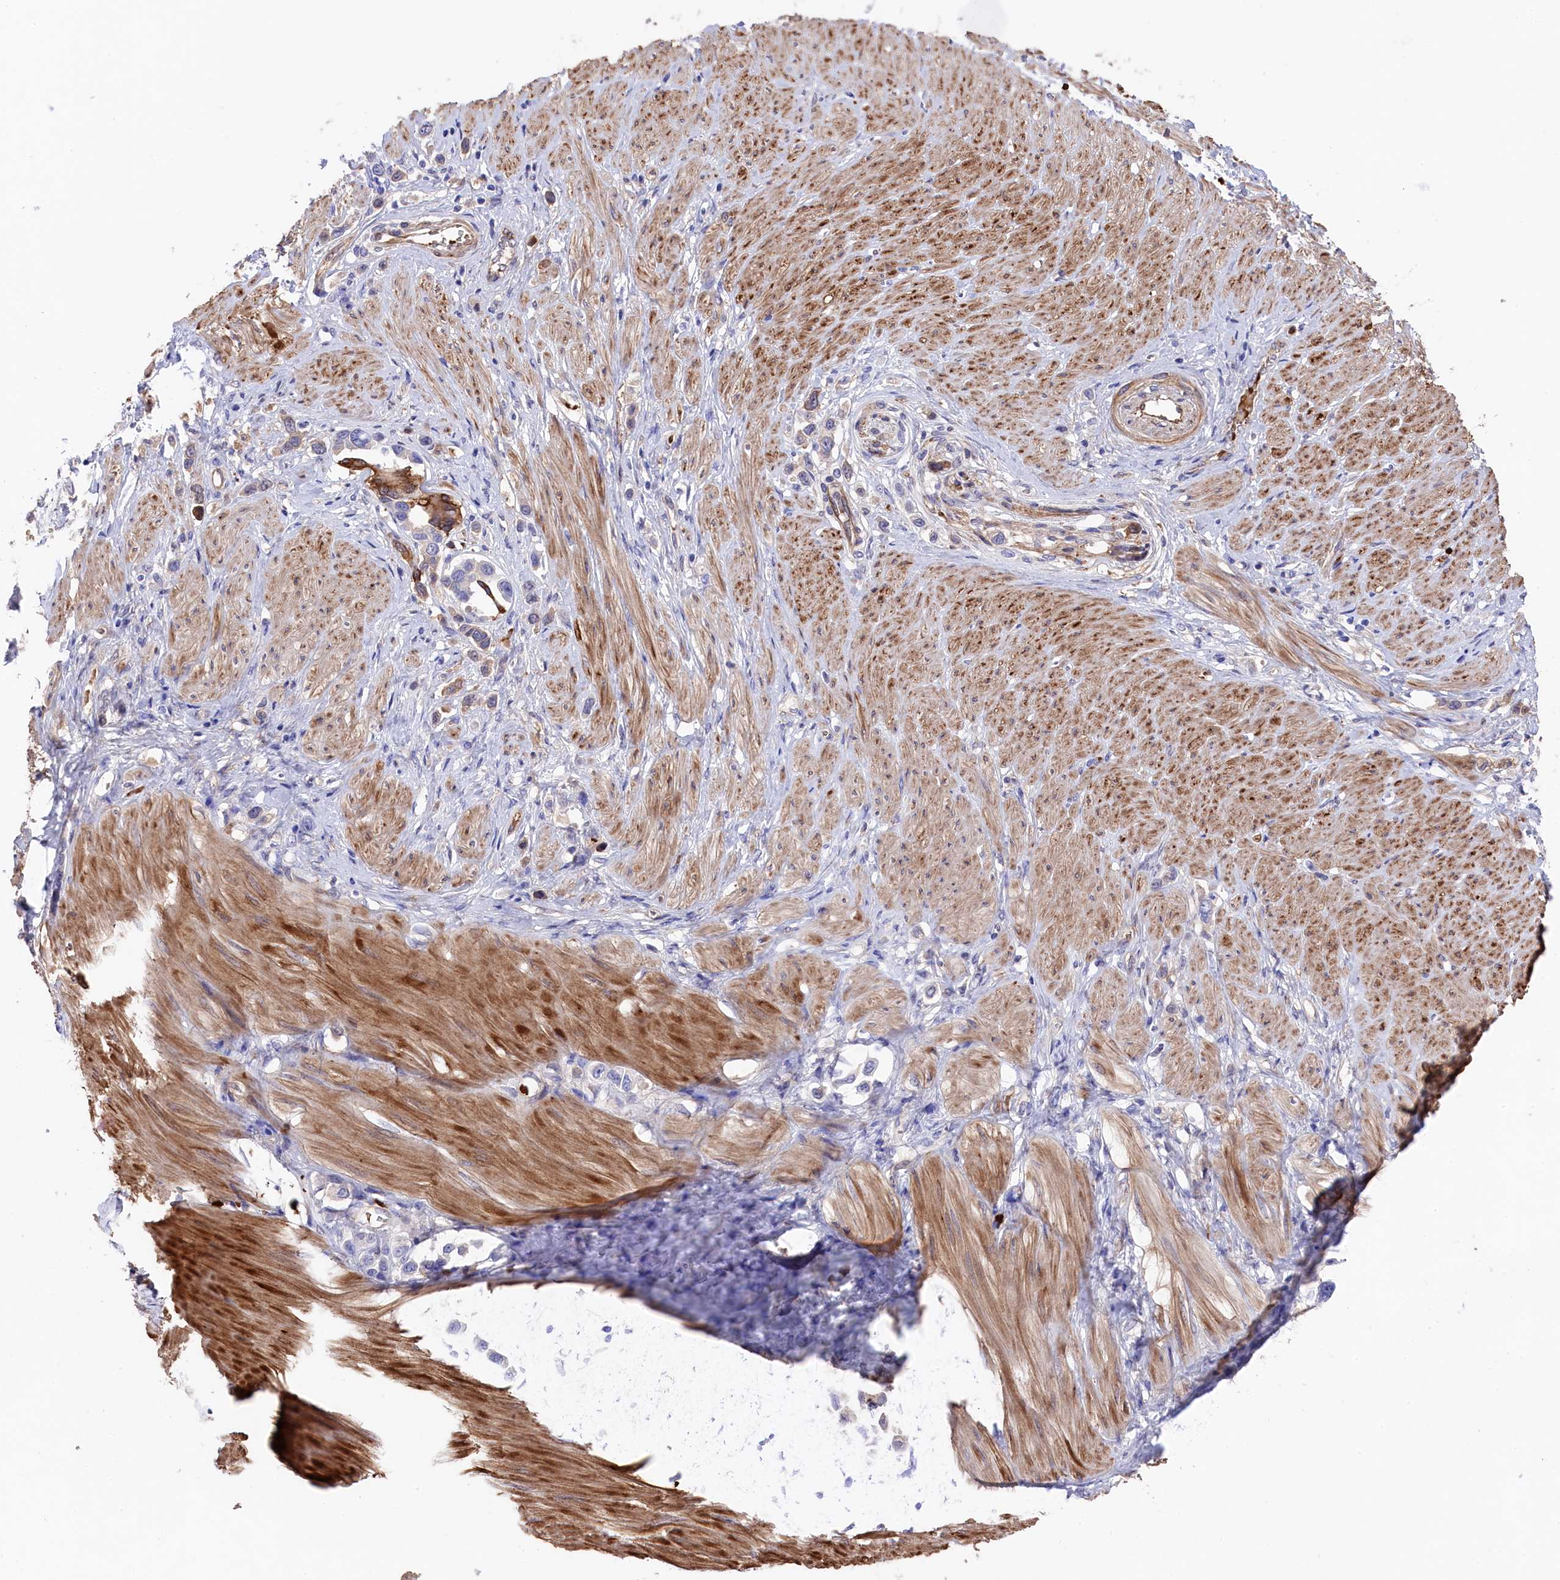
{"staining": {"intensity": "weak", "quantity": "<25%", "location": "cytoplasmic/membranous"}, "tissue": "stomach cancer", "cell_type": "Tumor cells", "image_type": "cancer", "snomed": [{"axis": "morphology", "description": "Adenocarcinoma, NOS"}, {"axis": "topography", "description": "Stomach"}], "caption": "The micrograph shows no significant positivity in tumor cells of adenocarcinoma (stomach).", "gene": "LHFPL4", "patient": {"sex": "female", "age": 65}}